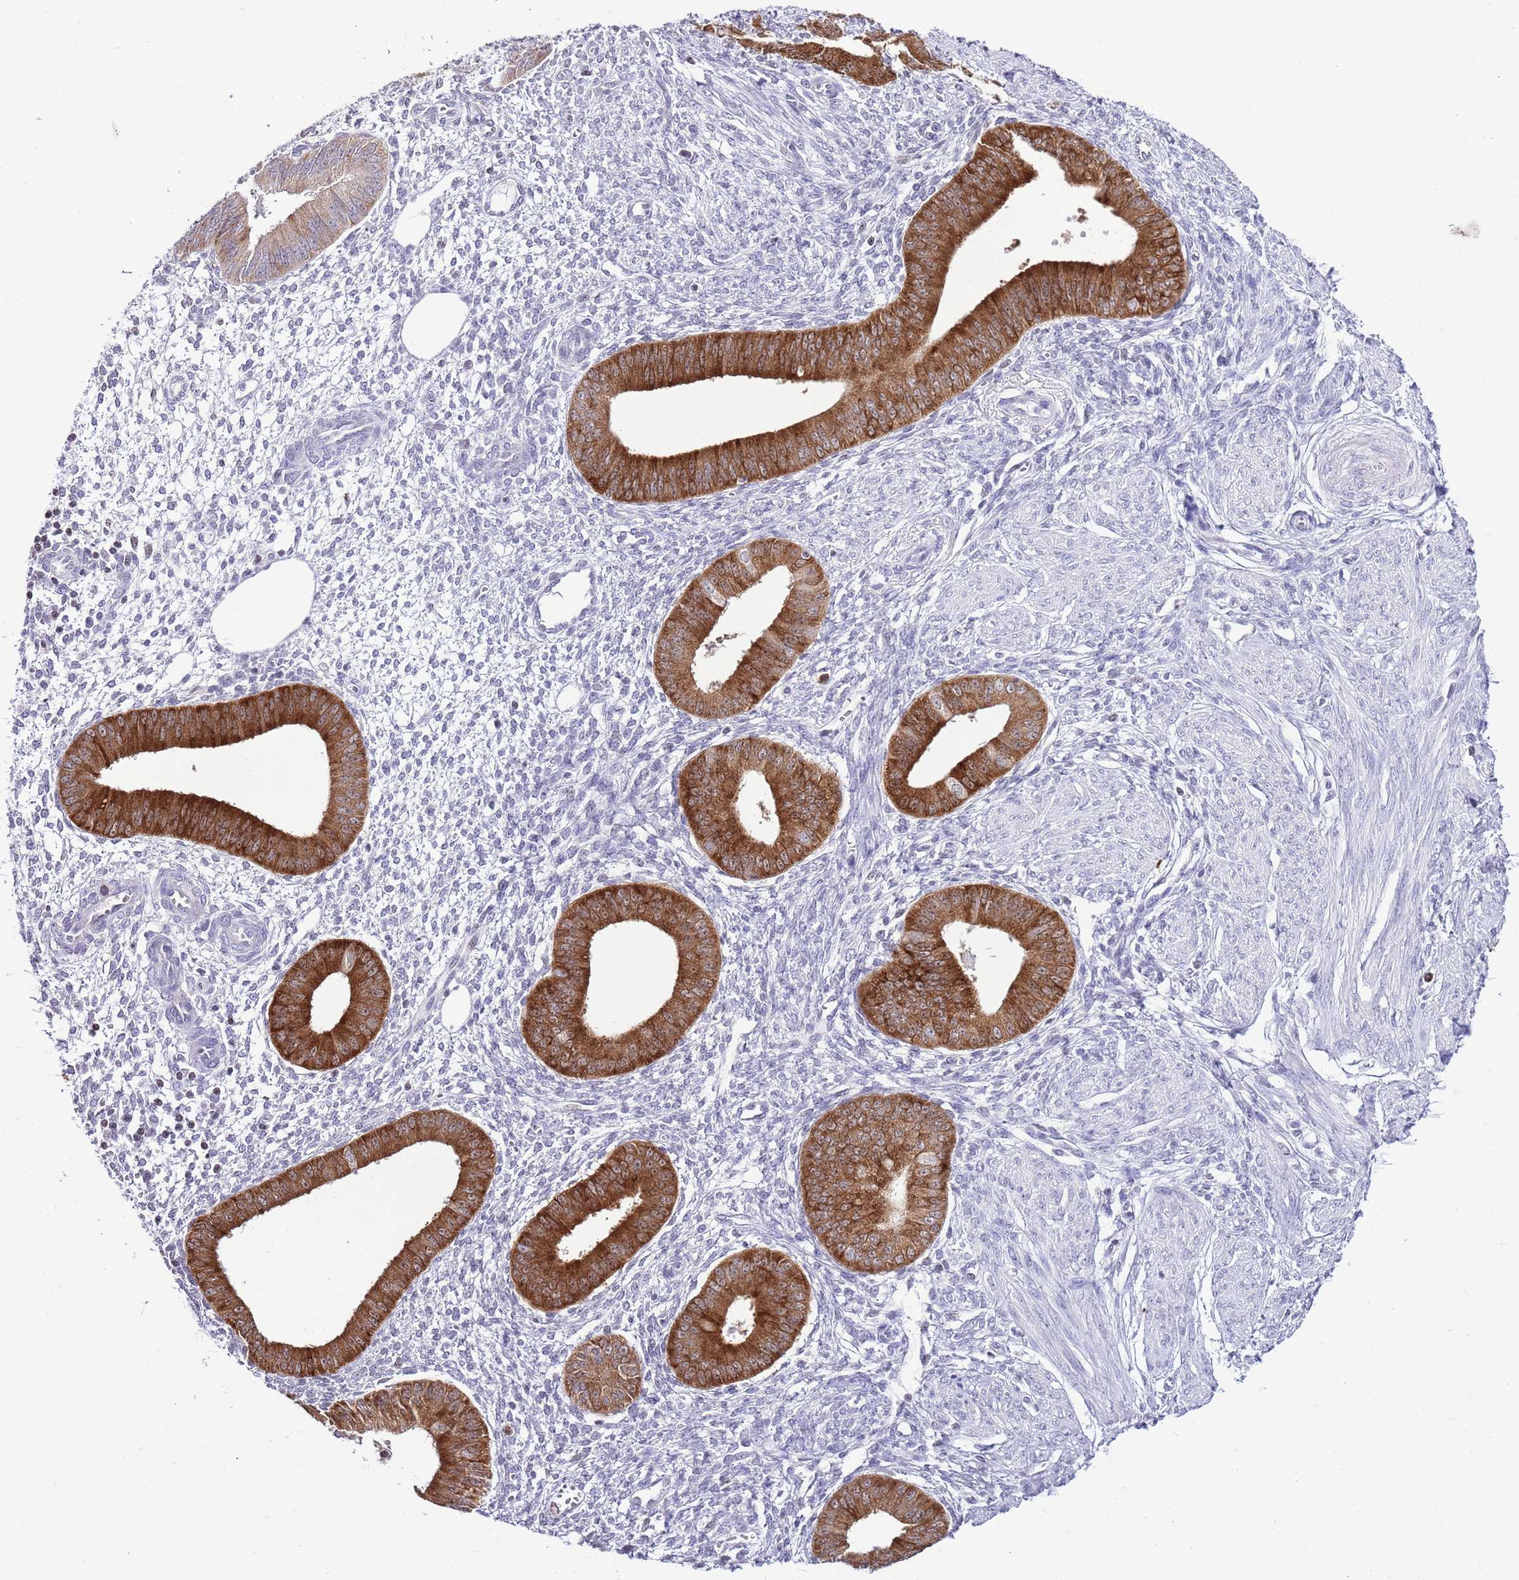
{"staining": {"intensity": "negative", "quantity": "none", "location": "none"}, "tissue": "endometrium", "cell_type": "Cells in endometrial stroma", "image_type": "normal", "snomed": [{"axis": "morphology", "description": "Normal tissue, NOS"}, {"axis": "topography", "description": "Endometrium"}], "caption": "The micrograph reveals no significant expression in cells in endometrial stroma of endometrium.", "gene": "PRR15", "patient": {"sex": "female", "age": 49}}